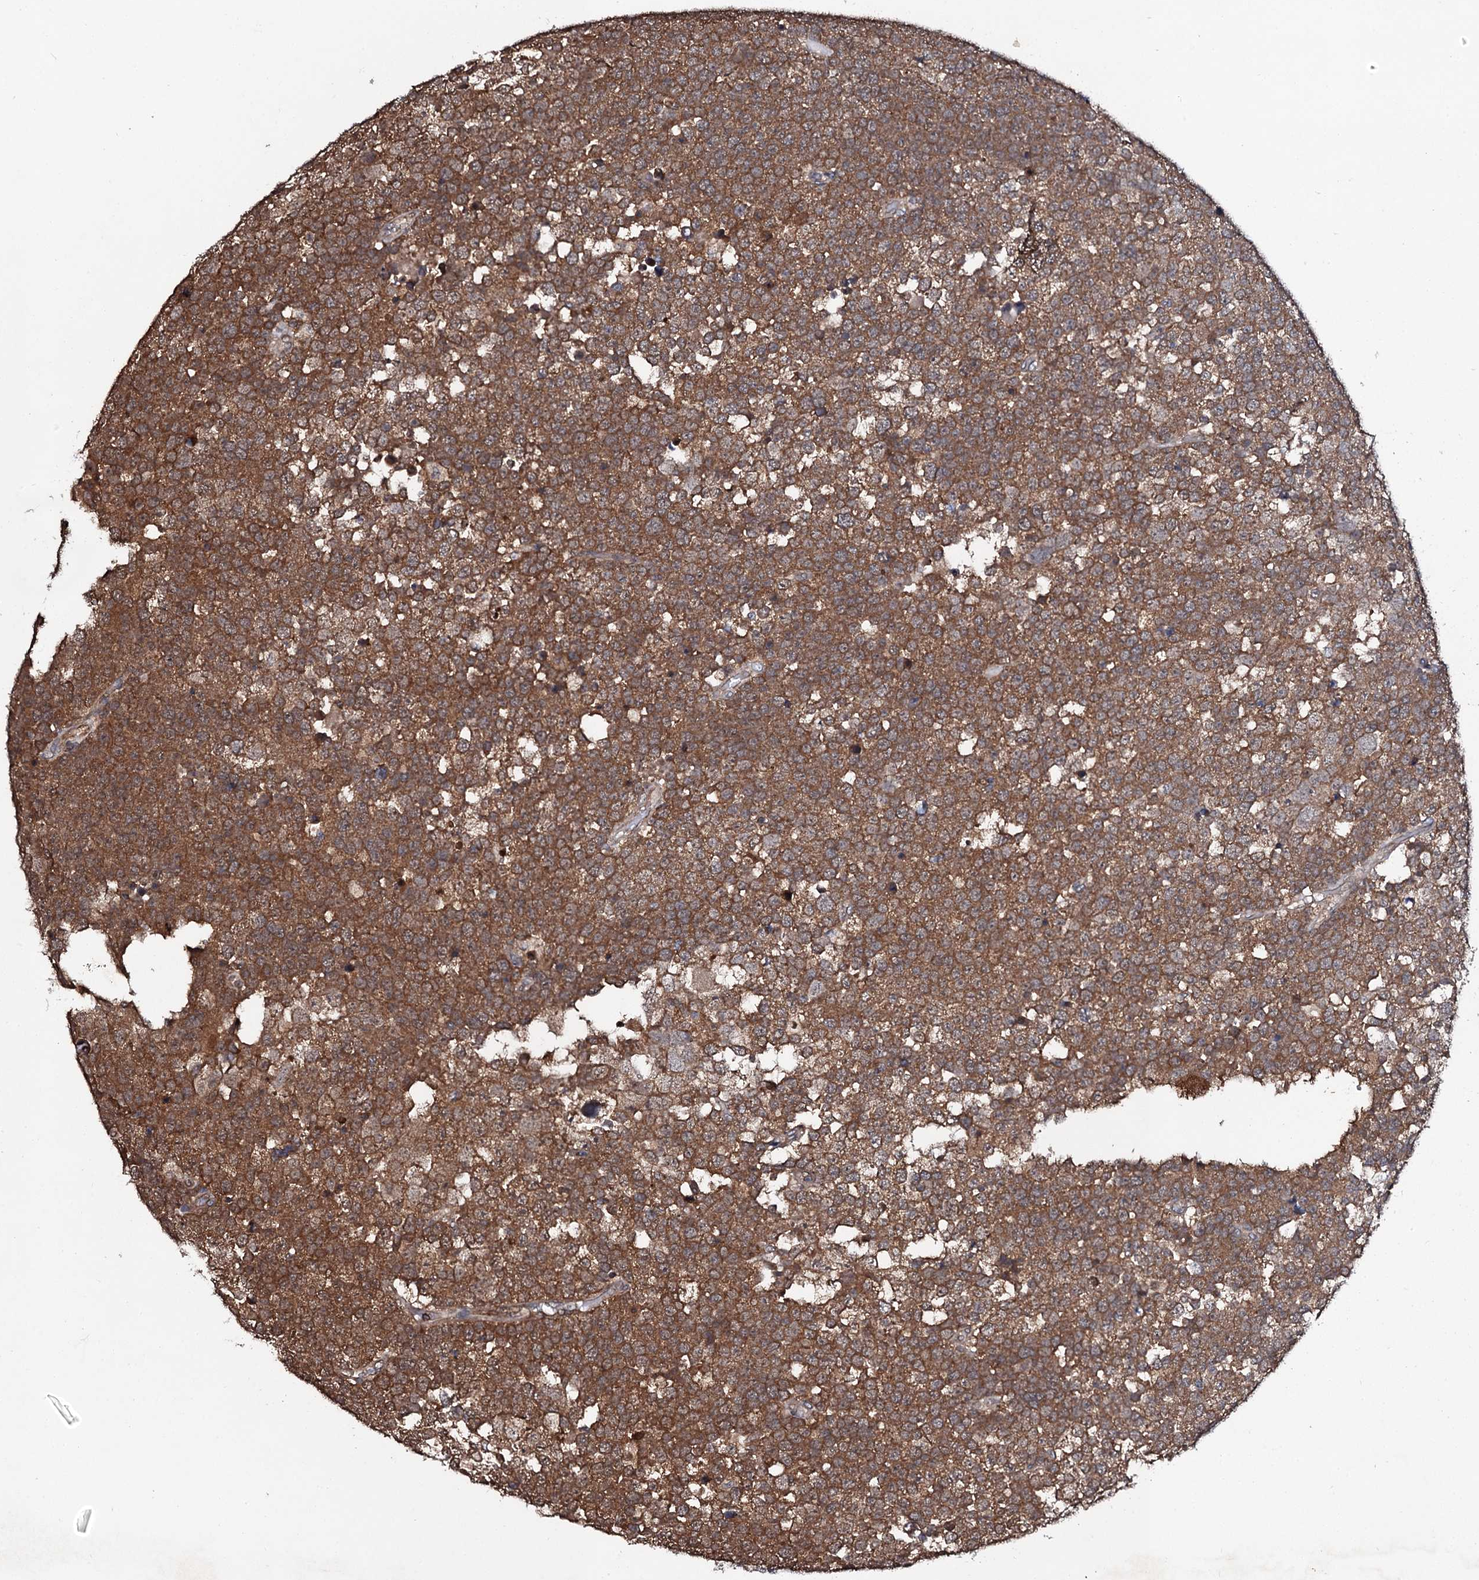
{"staining": {"intensity": "moderate", "quantity": ">75%", "location": "cytoplasmic/membranous"}, "tissue": "testis cancer", "cell_type": "Tumor cells", "image_type": "cancer", "snomed": [{"axis": "morphology", "description": "Seminoma, NOS"}, {"axis": "topography", "description": "Testis"}], "caption": "Protein analysis of seminoma (testis) tissue exhibits moderate cytoplasmic/membranous staining in approximately >75% of tumor cells.", "gene": "COG6", "patient": {"sex": "male", "age": 71}}